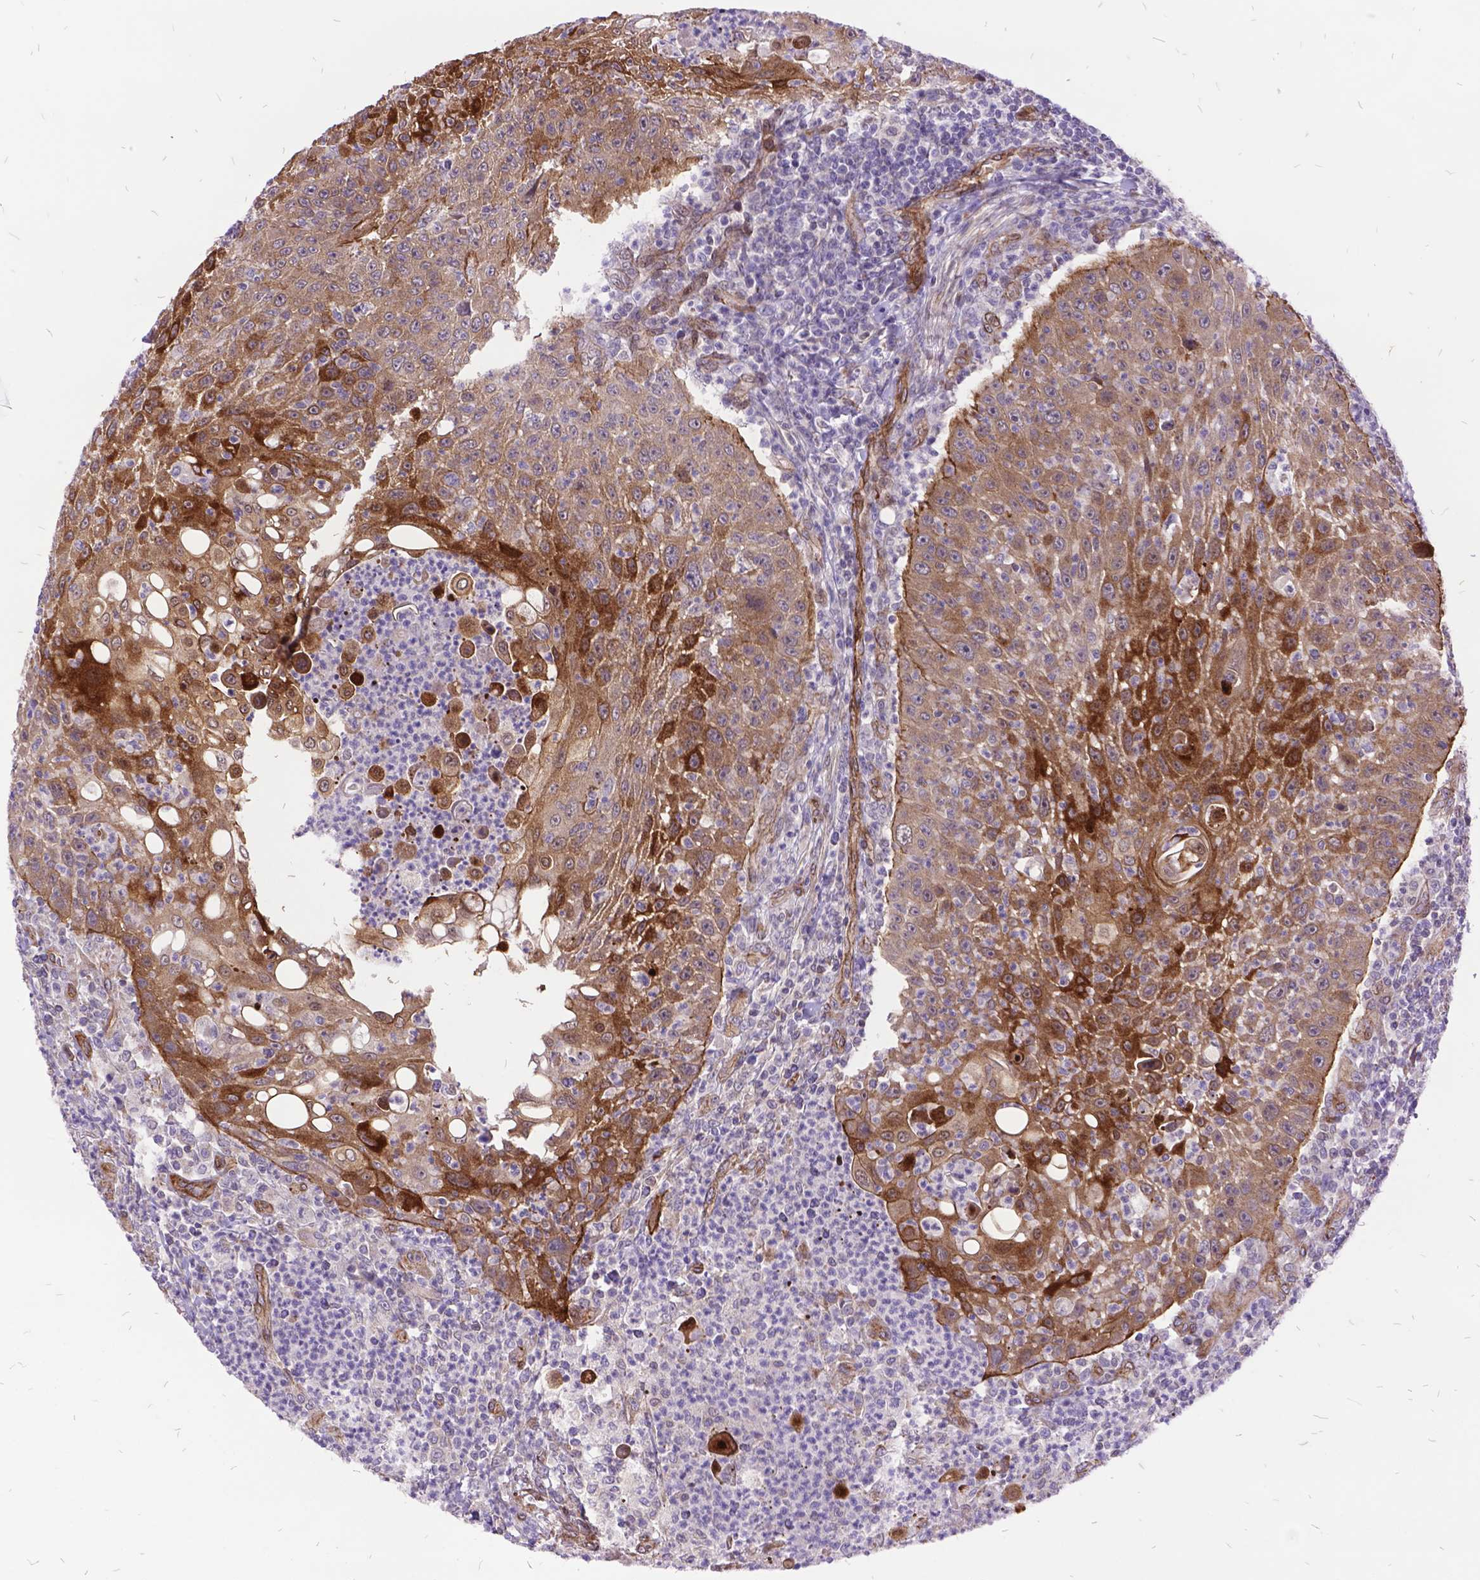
{"staining": {"intensity": "moderate", "quantity": ">75%", "location": "cytoplasmic/membranous"}, "tissue": "head and neck cancer", "cell_type": "Tumor cells", "image_type": "cancer", "snomed": [{"axis": "morphology", "description": "Squamous cell carcinoma, NOS"}, {"axis": "topography", "description": "Head-Neck"}], "caption": "Human head and neck cancer stained with a protein marker reveals moderate staining in tumor cells.", "gene": "GRB7", "patient": {"sex": "male", "age": 69}}